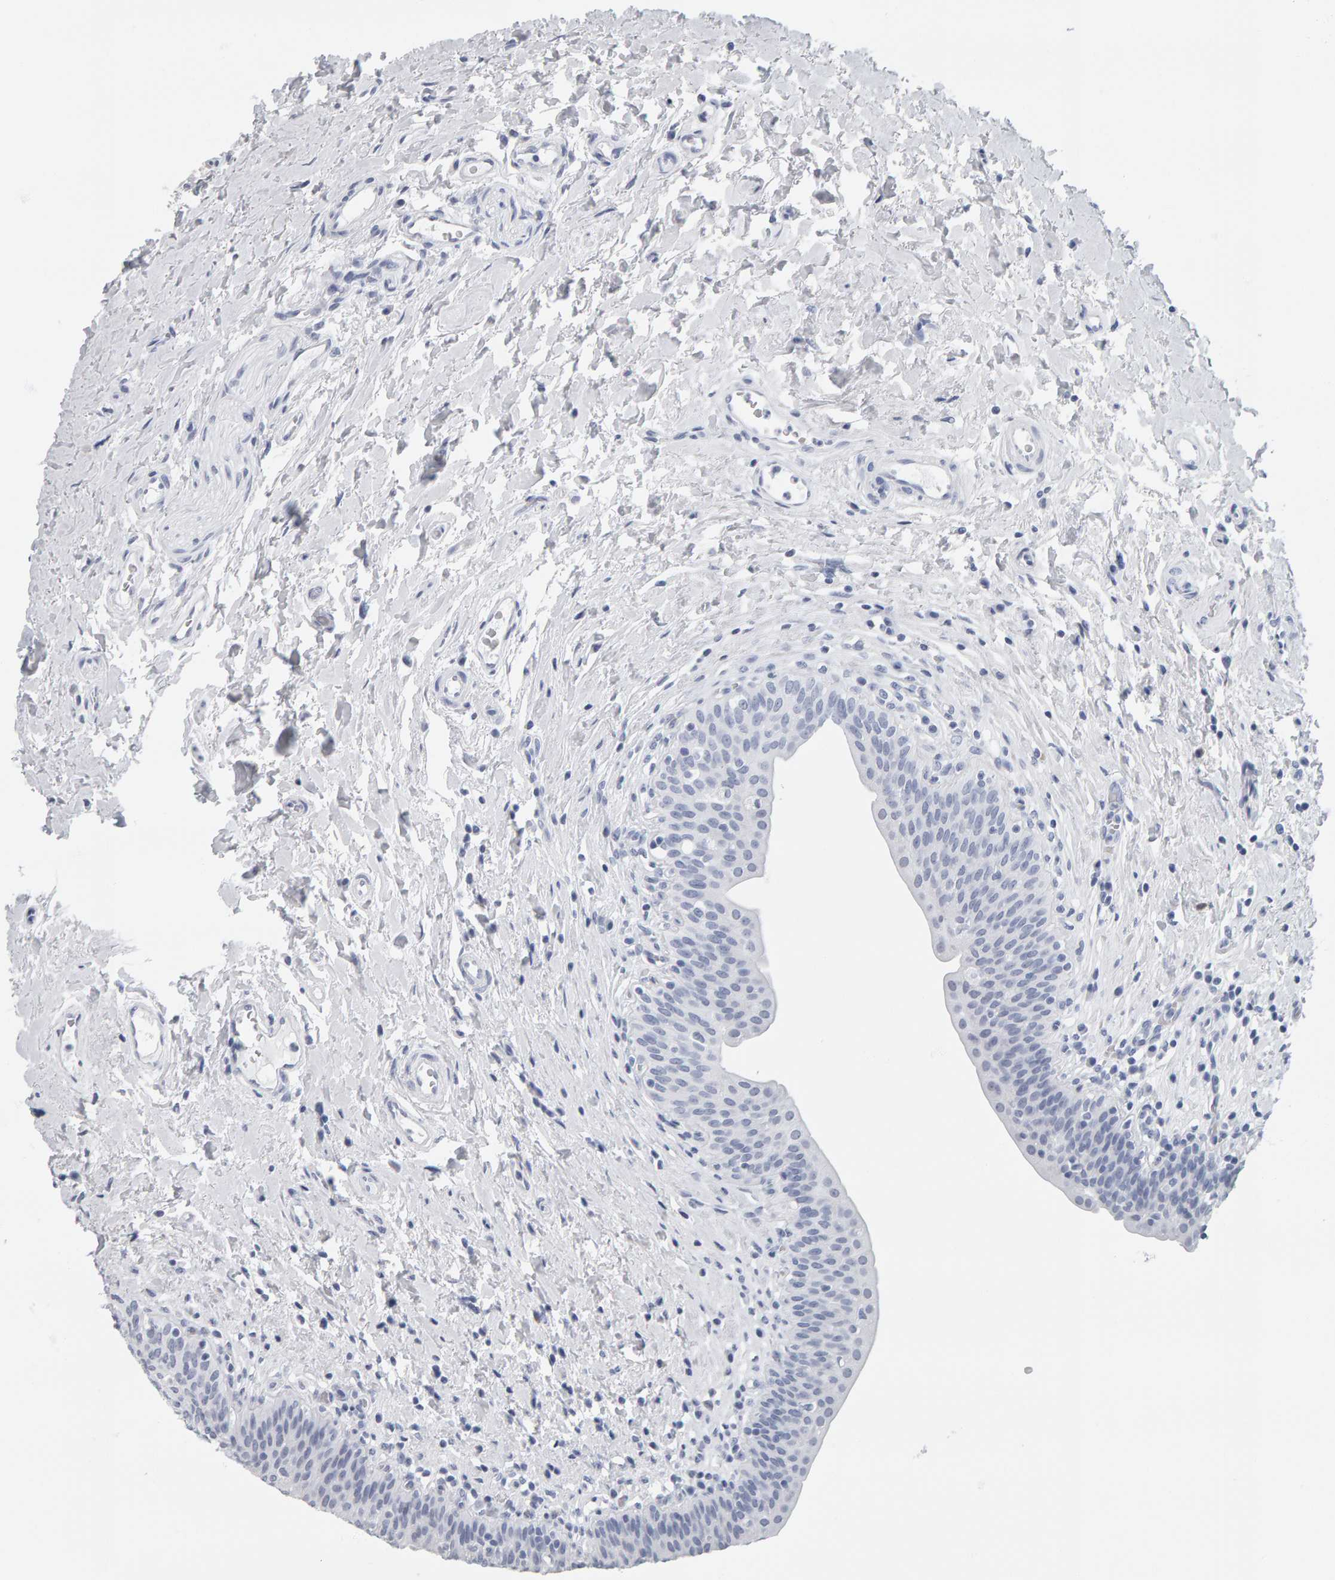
{"staining": {"intensity": "negative", "quantity": "none", "location": "none"}, "tissue": "urinary bladder", "cell_type": "Urothelial cells", "image_type": "normal", "snomed": [{"axis": "morphology", "description": "Normal tissue, NOS"}, {"axis": "topography", "description": "Urinary bladder"}], "caption": "Immunohistochemistry (IHC) photomicrograph of benign urinary bladder: human urinary bladder stained with DAB (3,3'-diaminobenzidine) displays no significant protein positivity in urothelial cells. The staining was performed using DAB (3,3'-diaminobenzidine) to visualize the protein expression in brown, while the nuclei were stained in blue with hematoxylin (Magnification: 20x).", "gene": "SPACA3", "patient": {"sex": "male", "age": 83}}